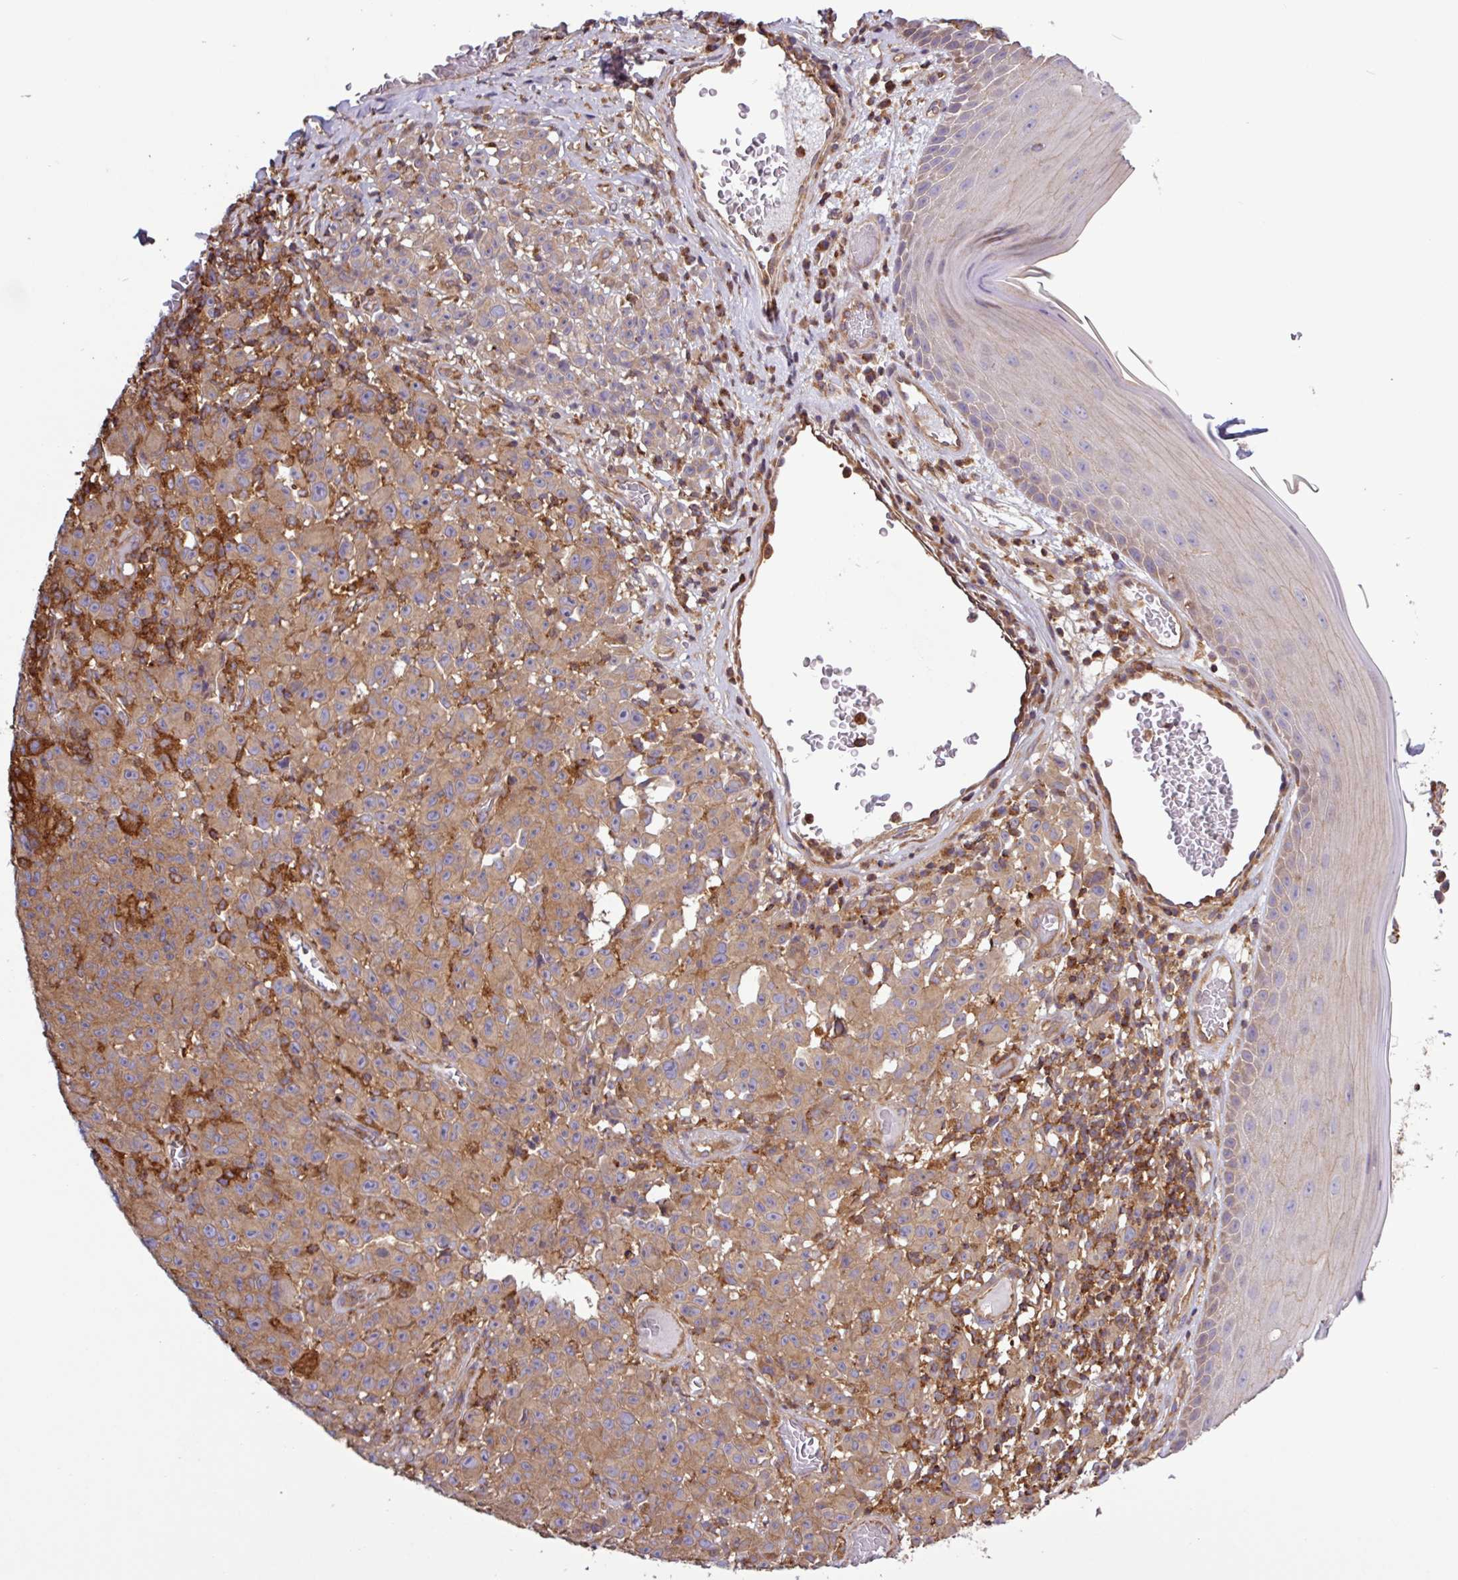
{"staining": {"intensity": "weak", "quantity": "25%-75%", "location": "cytoplasmic/membranous"}, "tissue": "melanoma", "cell_type": "Tumor cells", "image_type": "cancer", "snomed": [{"axis": "morphology", "description": "Malignant melanoma, NOS"}, {"axis": "topography", "description": "Skin"}], "caption": "Immunohistochemical staining of human malignant melanoma demonstrates low levels of weak cytoplasmic/membranous staining in about 25%-75% of tumor cells.", "gene": "ACTR3", "patient": {"sex": "female", "age": 82}}